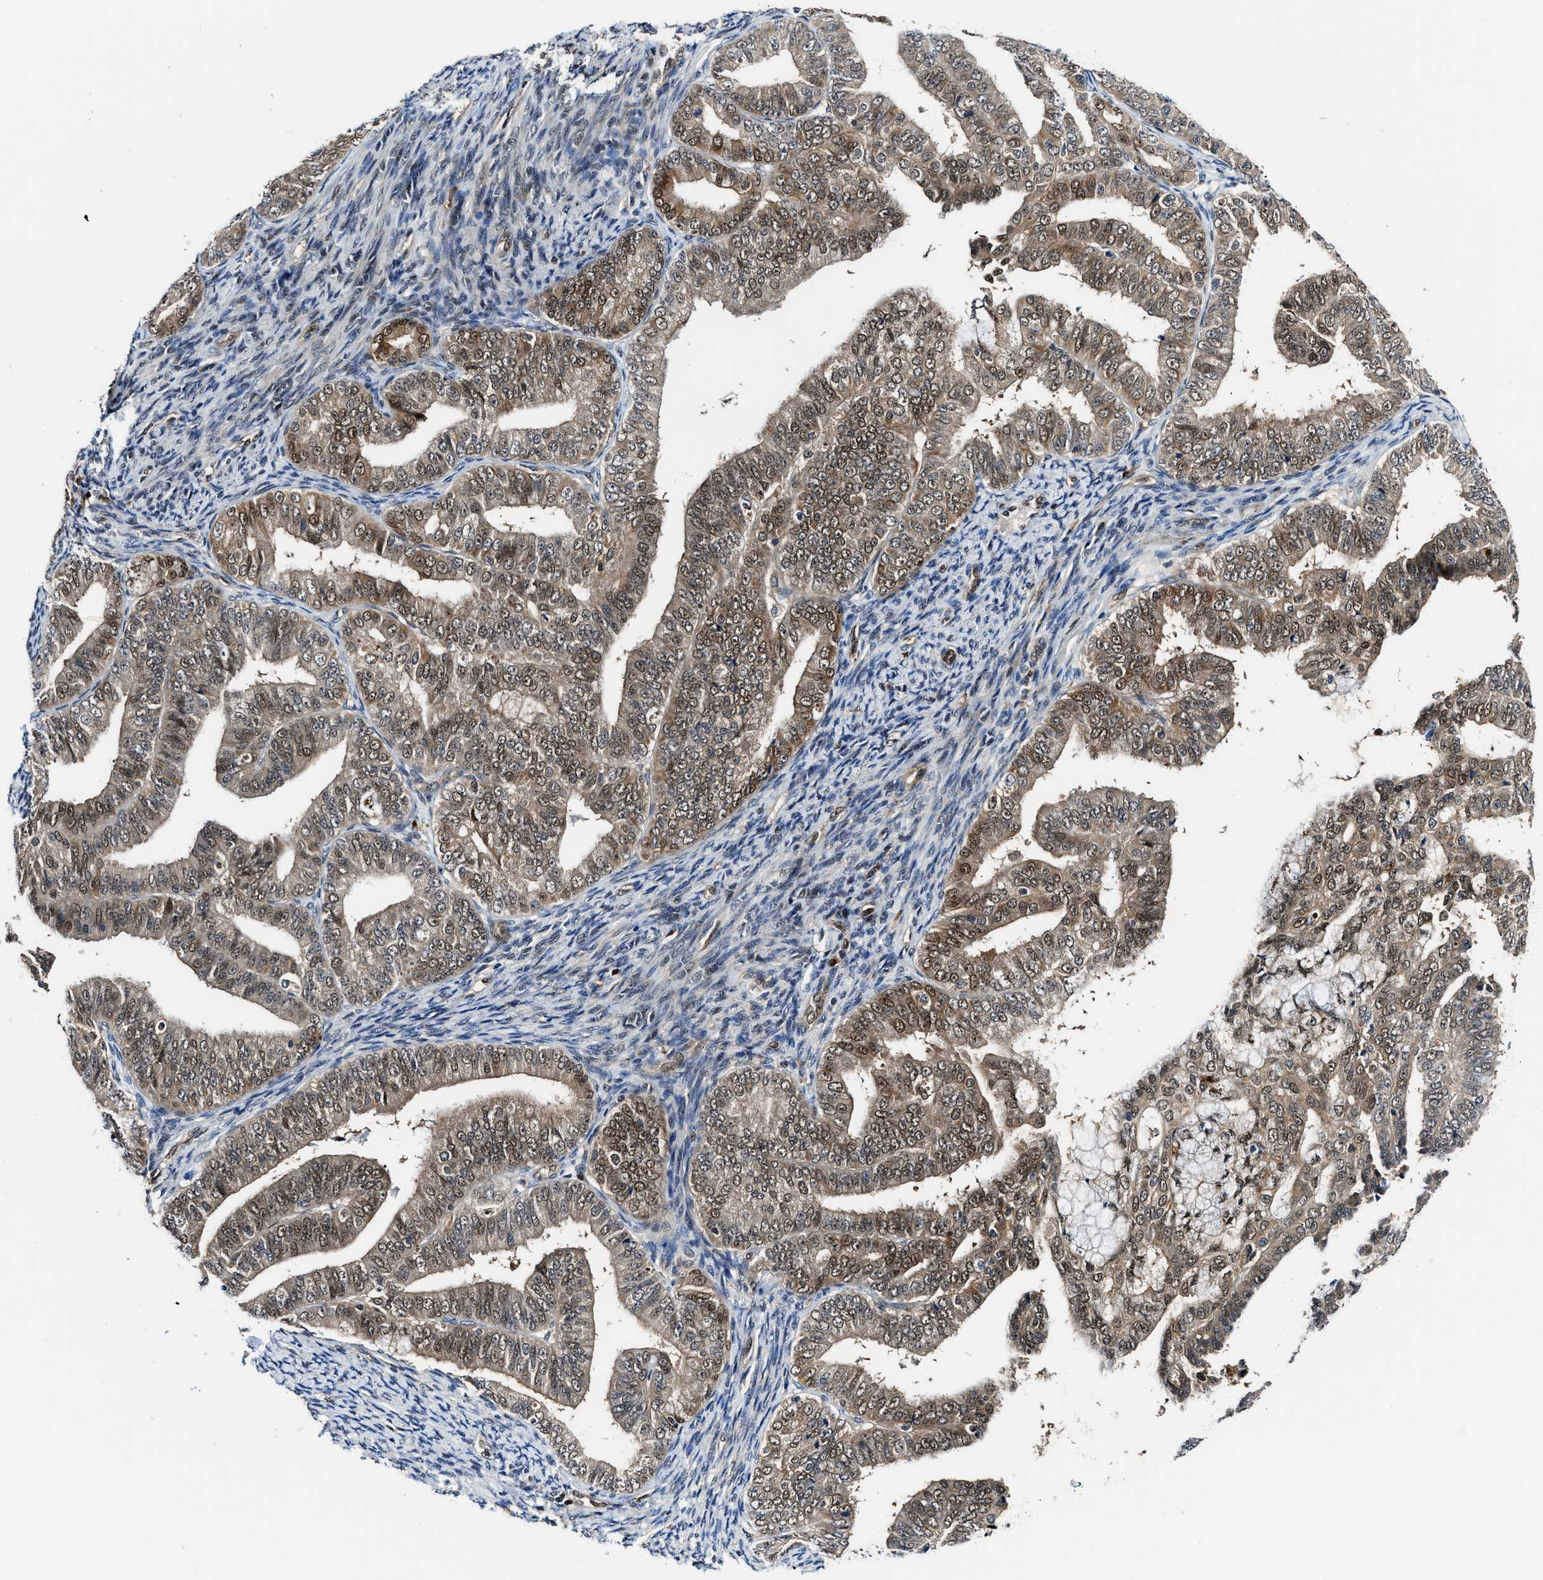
{"staining": {"intensity": "moderate", "quantity": ">75%", "location": "cytoplasmic/membranous,nuclear"}, "tissue": "endometrial cancer", "cell_type": "Tumor cells", "image_type": "cancer", "snomed": [{"axis": "morphology", "description": "Adenocarcinoma, NOS"}, {"axis": "topography", "description": "Endometrium"}], "caption": "Protein staining of adenocarcinoma (endometrial) tissue demonstrates moderate cytoplasmic/membranous and nuclear staining in about >75% of tumor cells. The staining is performed using DAB (3,3'-diaminobenzidine) brown chromogen to label protein expression. The nuclei are counter-stained blue using hematoxylin.", "gene": "LTA4H", "patient": {"sex": "female", "age": 63}}